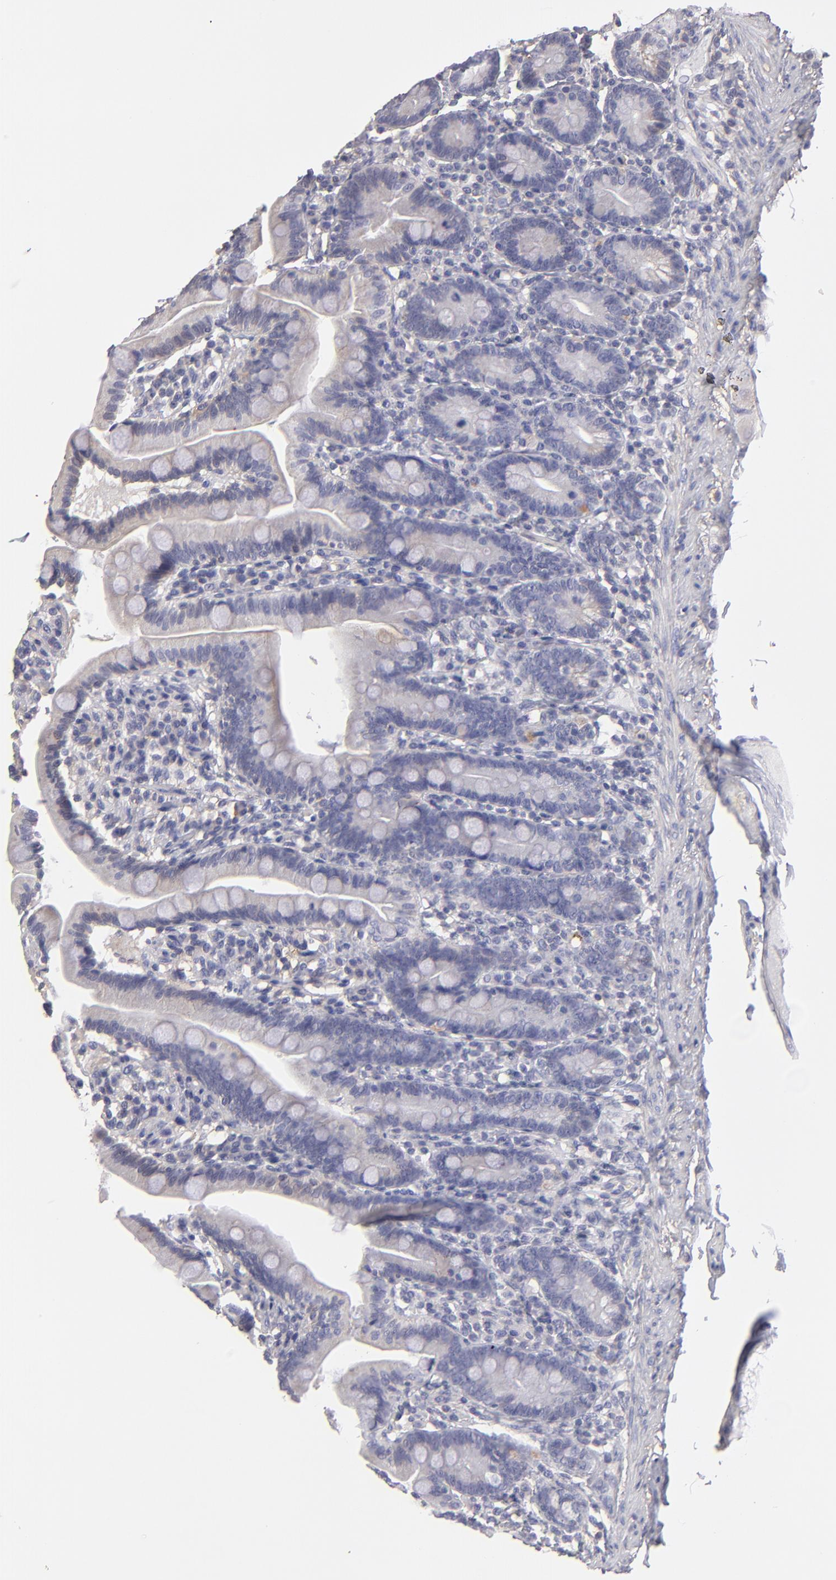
{"staining": {"intensity": "weak", "quantity": "25%-75%", "location": "cytoplasmic/membranous"}, "tissue": "duodenum", "cell_type": "Glandular cells", "image_type": "normal", "snomed": [{"axis": "morphology", "description": "Normal tissue, NOS"}, {"axis": "topography", "description": "Duodenum"}], "caption": "Unremarkable duodenum exhibits weak cytoplasmic/membranous staining in approximately 25%-75% of glandular cells.", "gene": "ABCB1", "patient": {"sex": "female", "age": 75}}